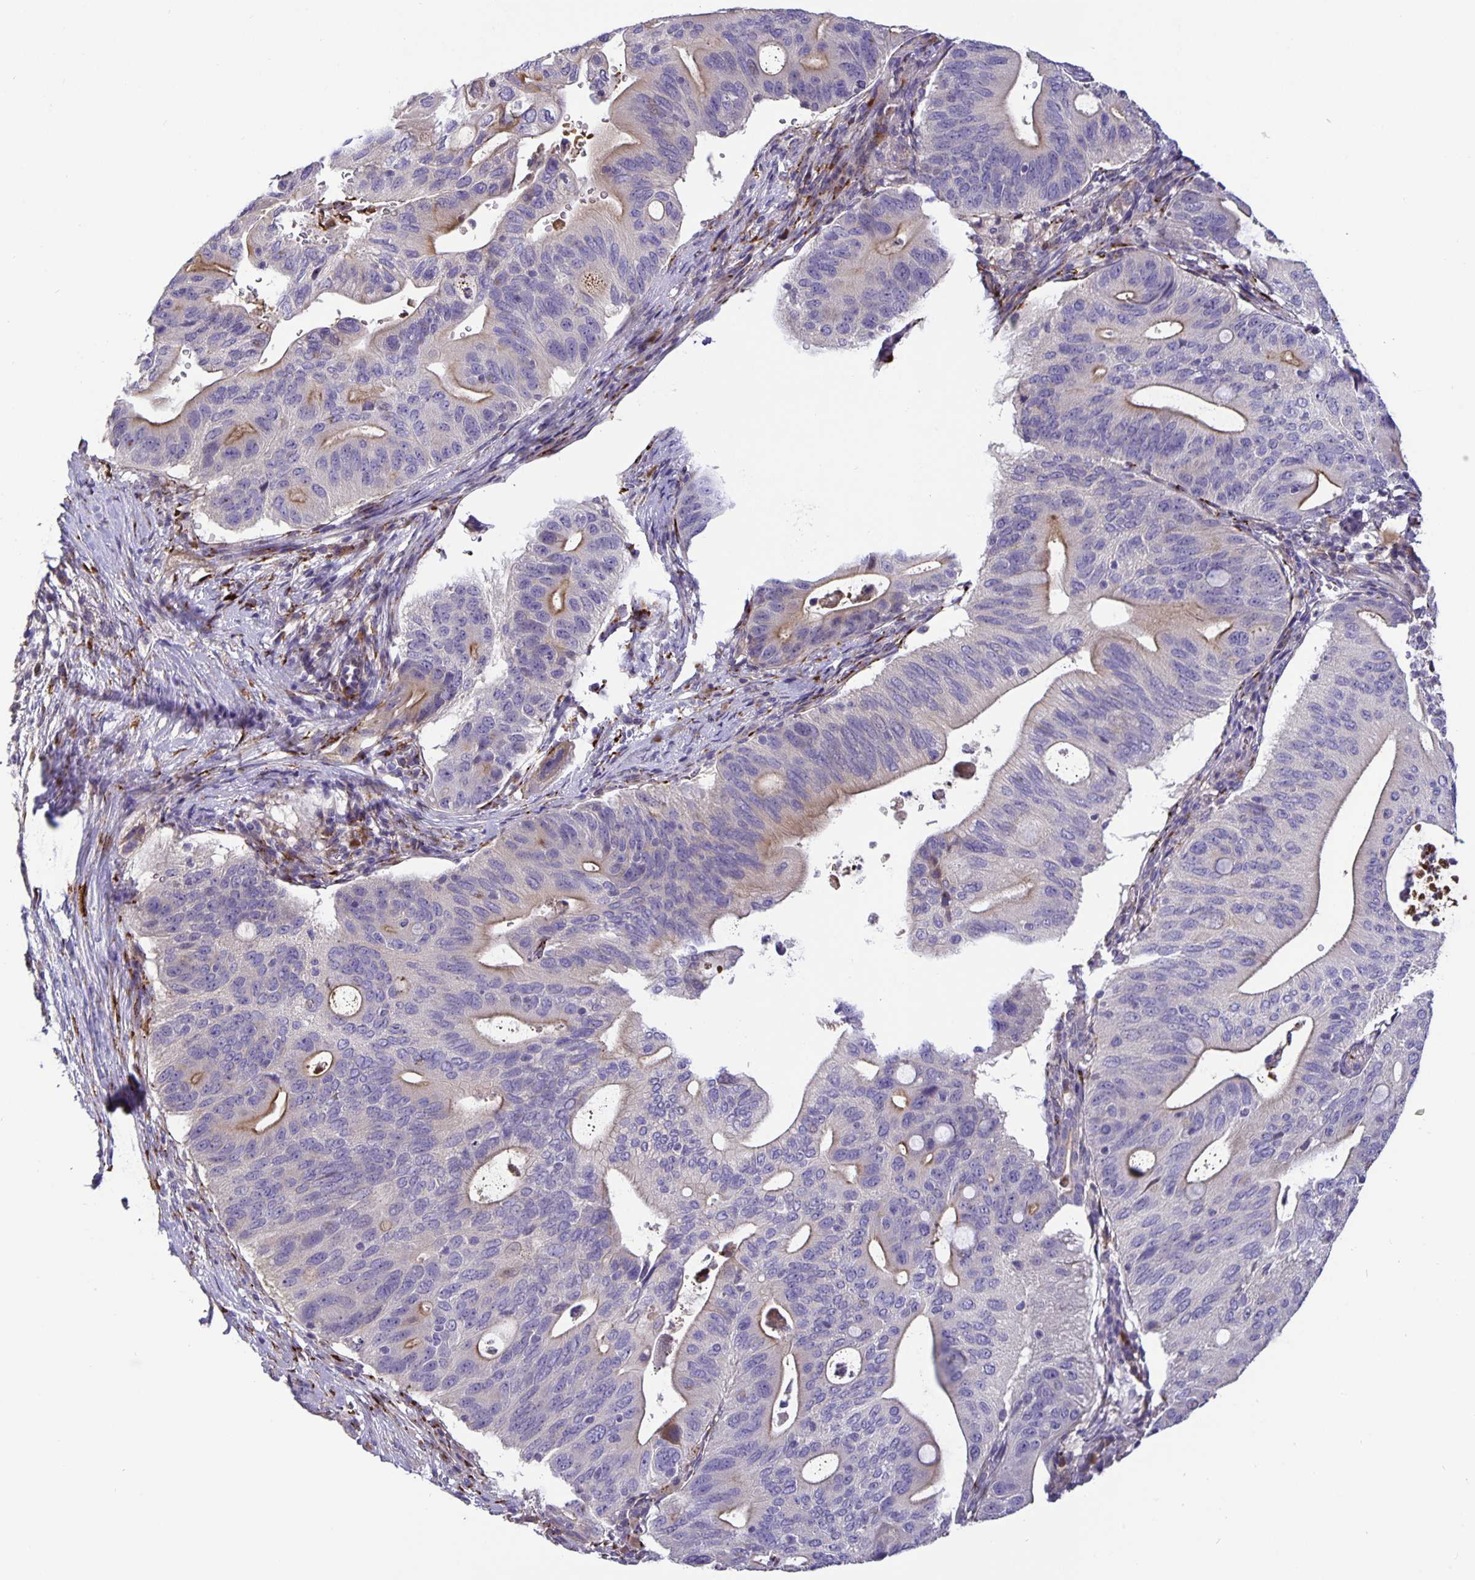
{"staining": {"intensity": "weak", "quantity": "<25%", "location": "cytoplasmic/membranous"}, "tissue": "pancreatic cancer", "cell_type": "Tumor cells", "image_type": "cancer", "snomed": [{"axis": "morphology", "description": "Adenocarcinoma, NOS"}, {"axis": "topography", "description": "Pancreas"}], "caption": "There is no significant positivity in tumor cells of pancreatic cancer.", "gene": "EML6", "patient": {"sex": "female", "age": 72}}